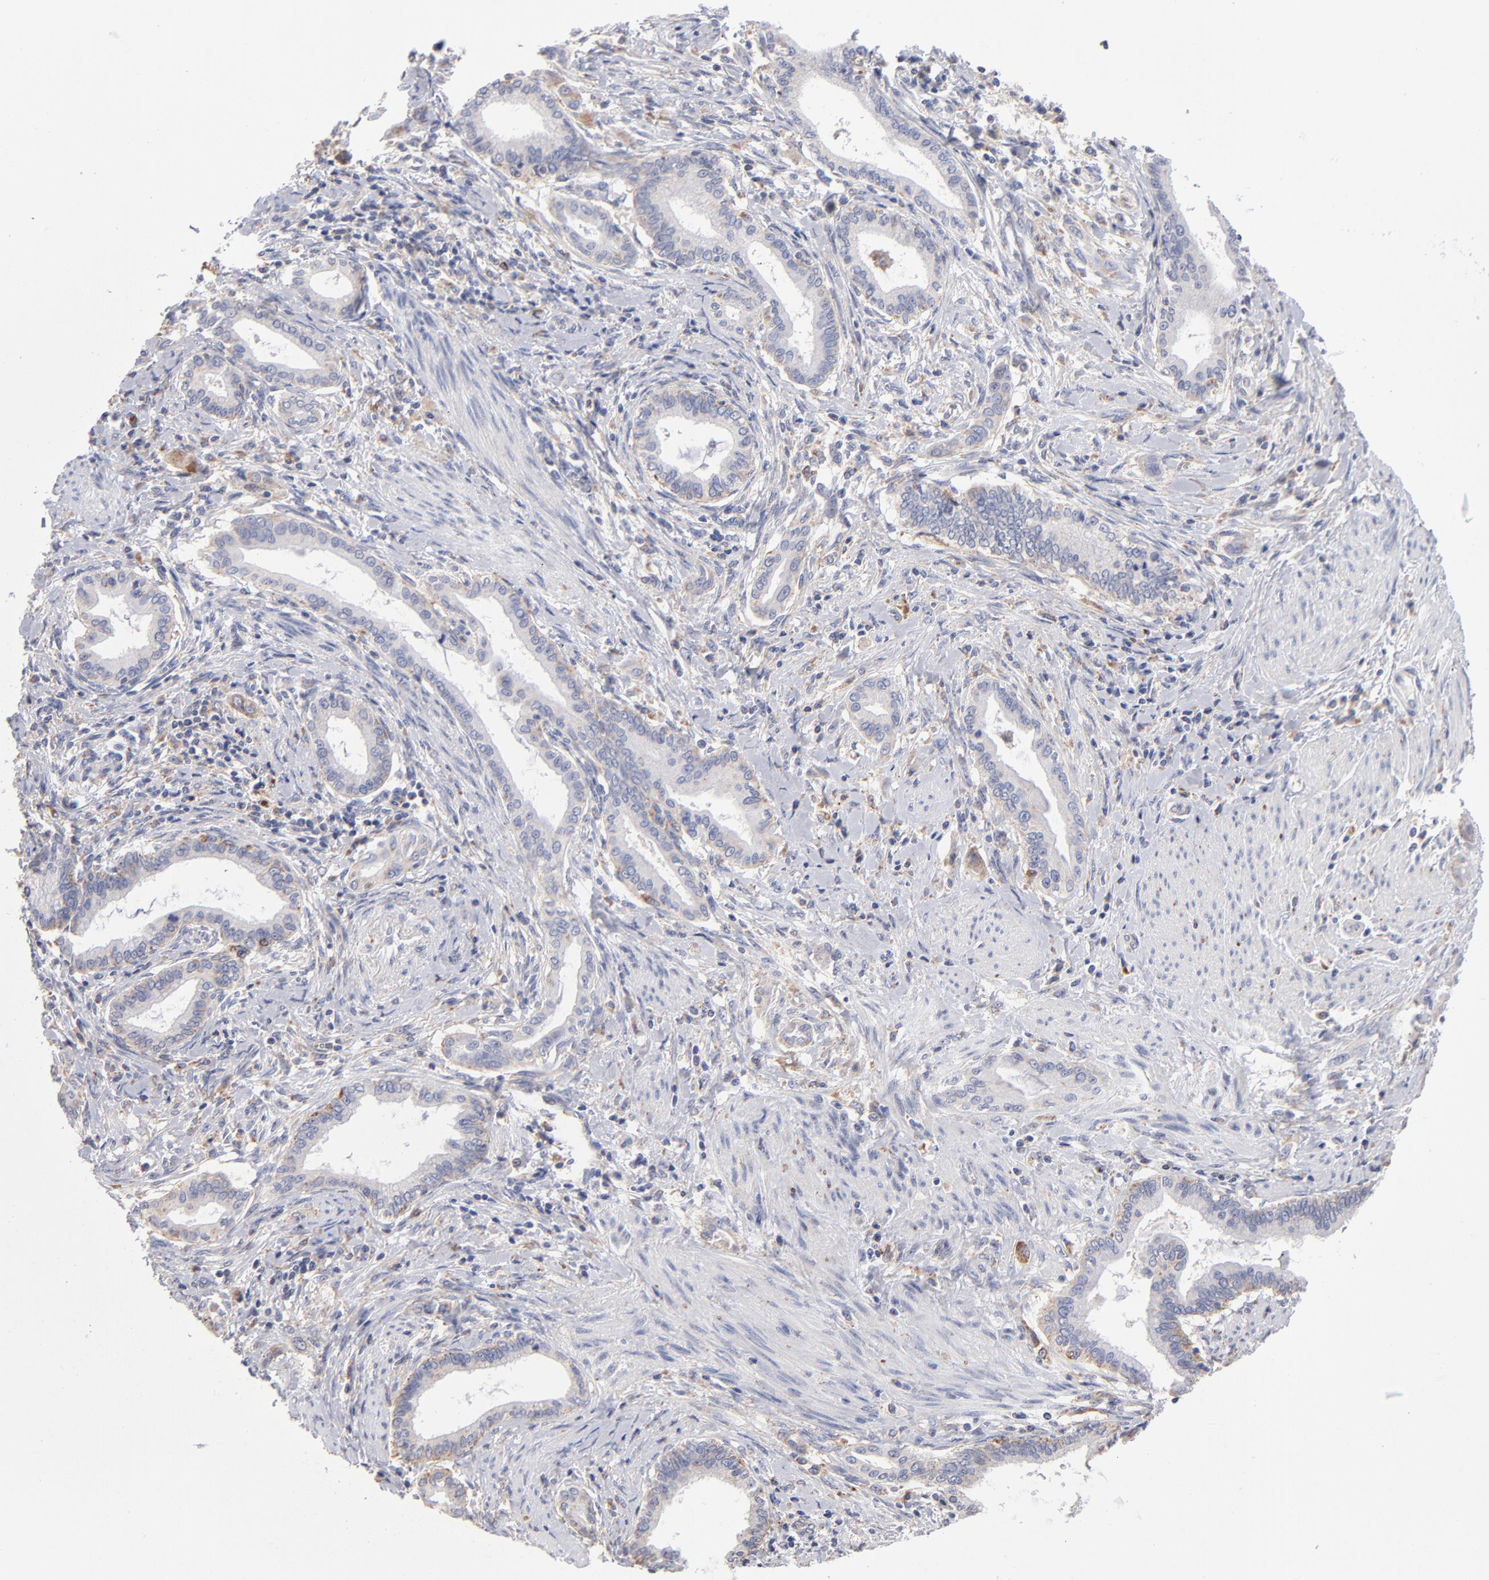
{"staining": {"intensity": "weak", "quantity": "<25%", "location": "cytoplasmic/membranous"}, "tissue": "pancreatic cancer", "cell_type": "Tumor cells", "image_type": "cancer", "snomed": [{"axis": "morphology", "description": "Adenocarcinoma, NOS"}, {"axis": "topography", "description": "Pancreas"}], "caption": "Immunohistochemistry (IHC) image of pancreatic cancer (adenocarcinoma) stained for a protein (brown), which shows no staining in tumor cells.", "gene": "RRAGB", "patient": {"sex": "female", "age": 64}}